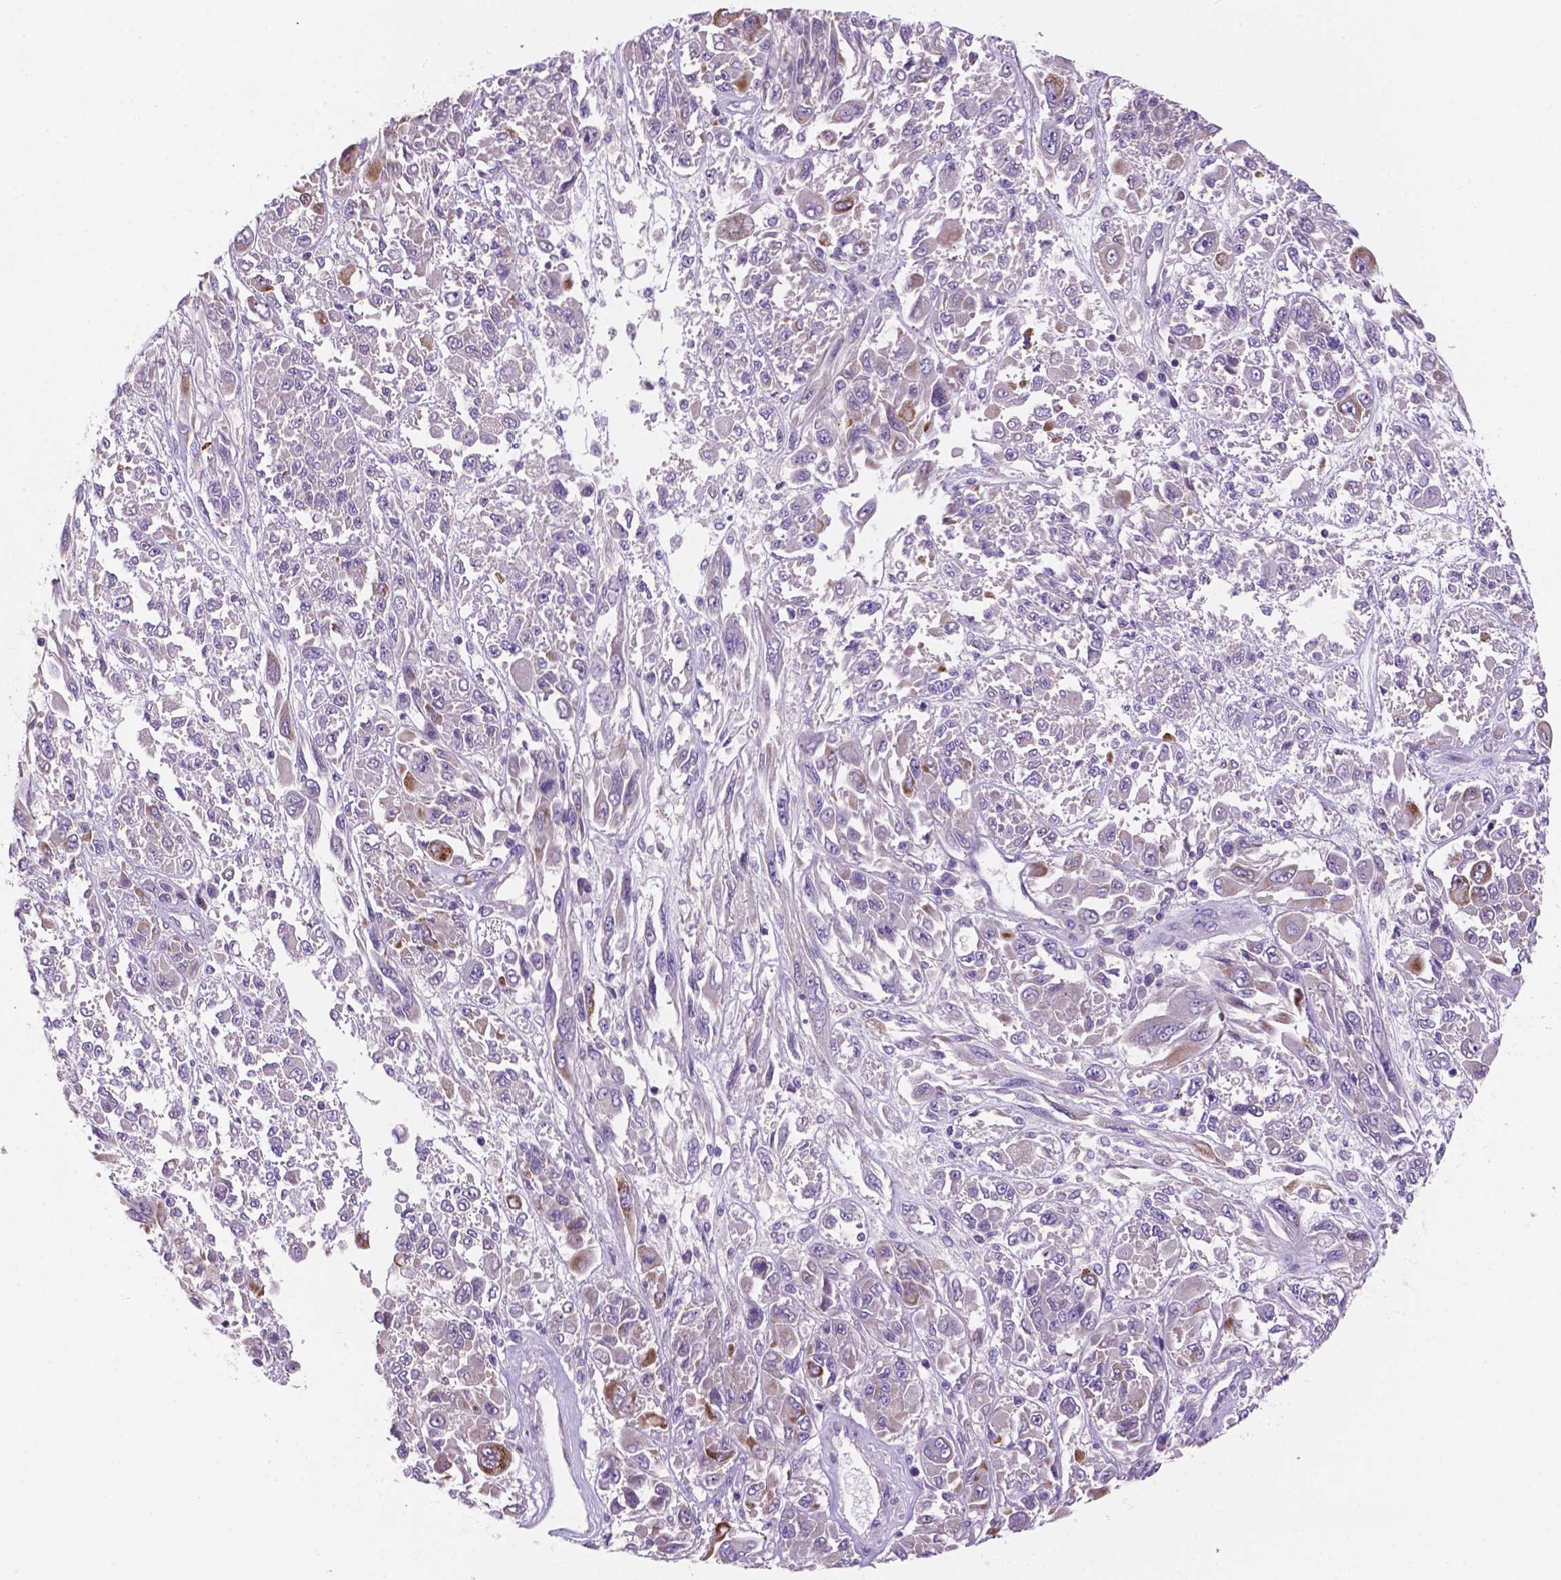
{"staining": {"intensity": "negative", "quantity": "none", "location": "none"}, "tissue": "melanoma", "cell_type": "Tumor cells", "image_type": "cancer", "snomed": [{"axis": "morphology", "description": "Malignant melanoma, NOS"}, {"axis": "topography", "description": "Skin"}], "caption": "Melanoma was stained to show a protein in brown. There is no significant staining in tumor cells.", "gene": "MKRN2OS", "patient": {"sex": "female", "age": 91}}